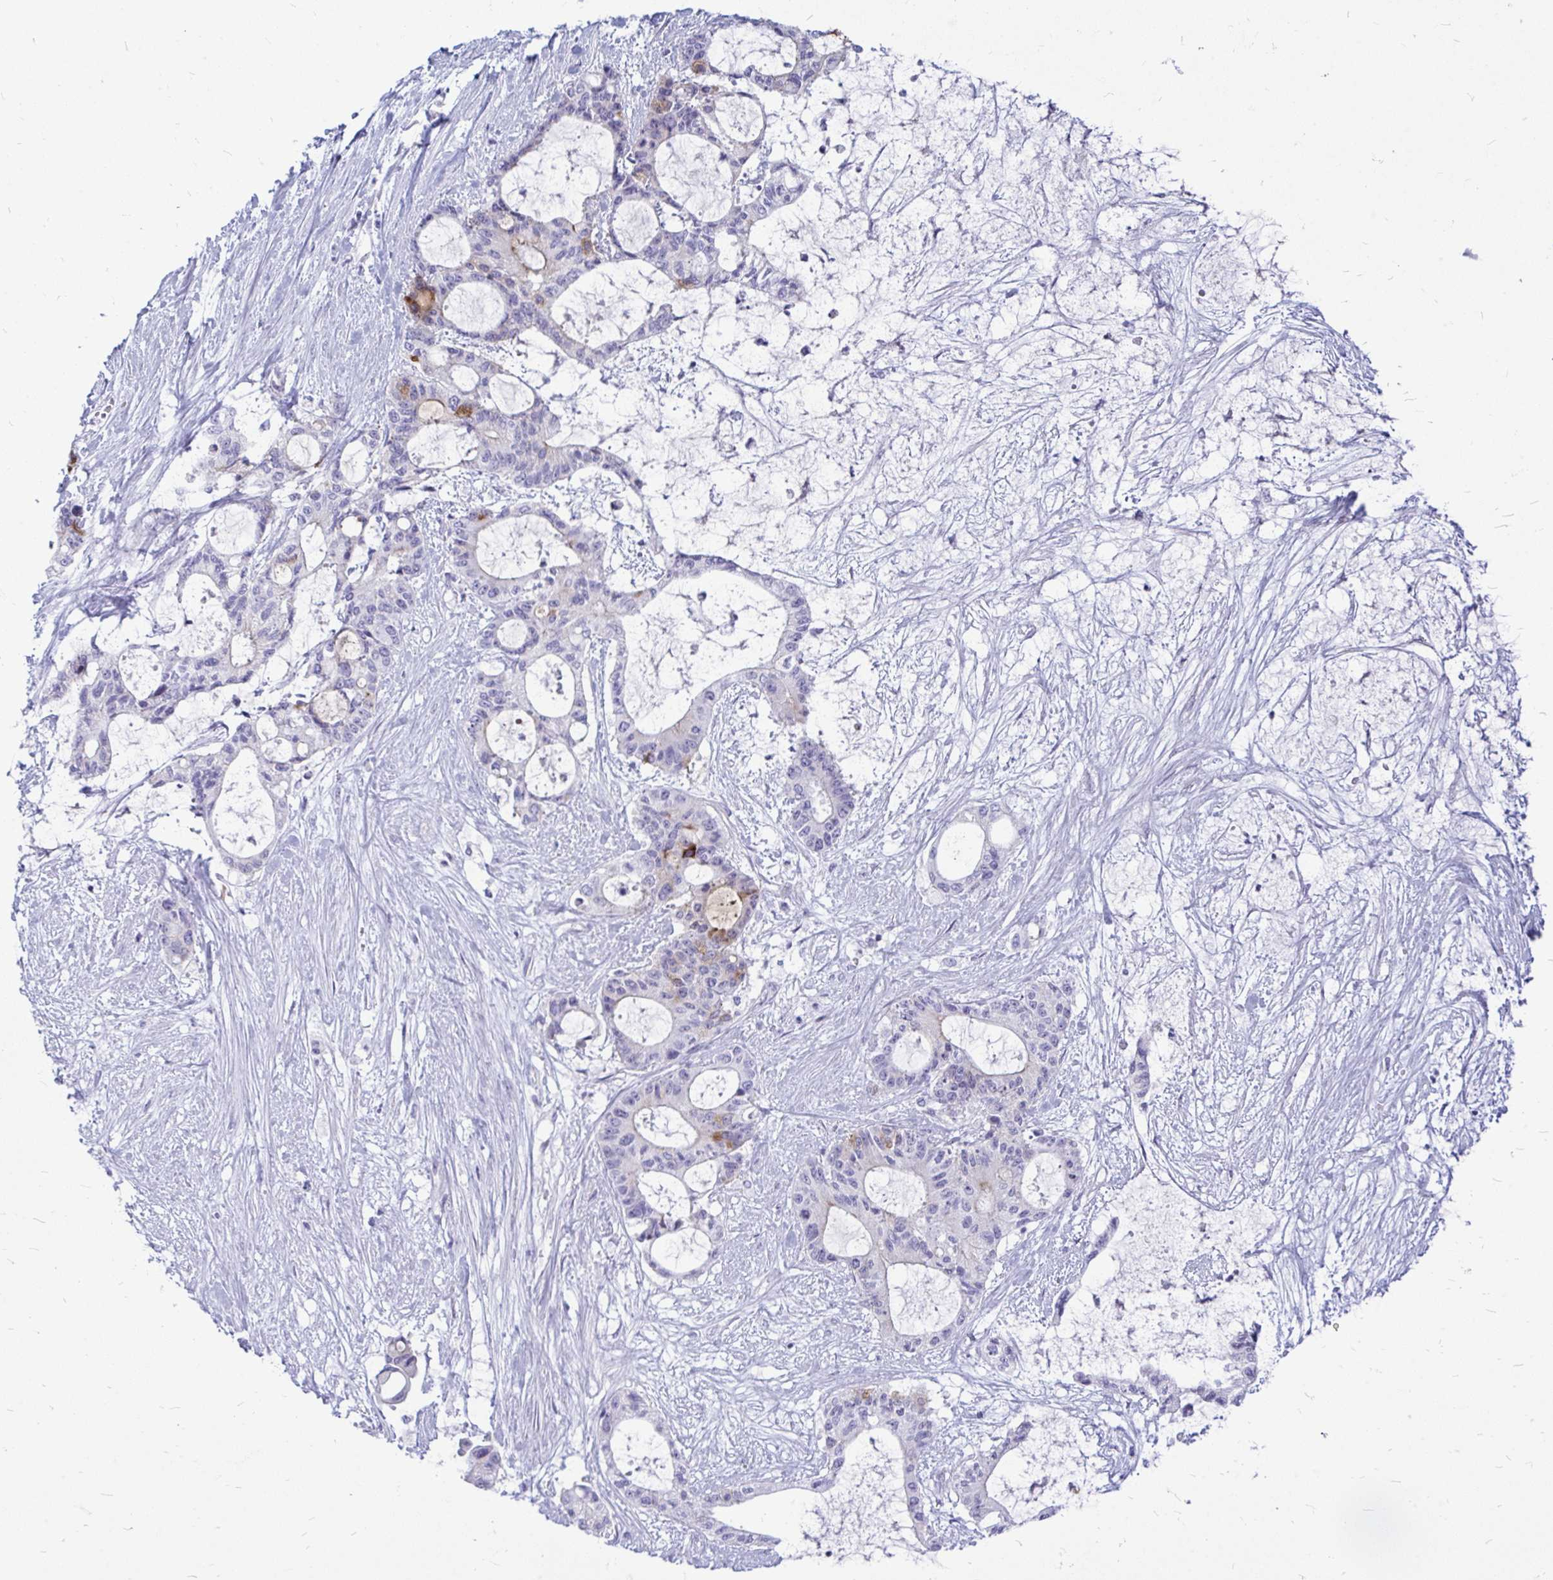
{"staining": {"intensity": "strong", "quantity": "<25%", "location": "cytoplasmic/membranous"}, "tissue": "liver cancer", "cell_type": "Tumor cells", "image_type": "cancer", "snomed": [{"axis": "morphology", "description": "Normal tissue, NOS"}, {"axis": "morphology", "description": "Cholangiocarcinoma"}, {"axis": "topography", "description": "Liver"}, {"axis": "topography", "description": "Peripheral nerve tissue"}], "caption": "IHC image of liver cancer stained for a protein (brown), which reveals medium levels of strong cytoplasmic/membranous positivity in approximately <25% of tumor cells.", "gene": "ZSCAN25", "patient": {"sex": "female", "age": 73}}